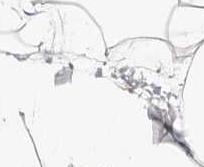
{"staining": {"intensity": "negative", "quantity": "none", "location": "none"}, "tissue": "adipose tissue", "cell_type": "Adipocytes", "image_type": "normal", "snomed": [{"axis": "morphology", "description": "Normal tissue, NOS"}, {"axis": "topography", "description": "Soft tissue"}], "caption": "A high-resolution micrograph shows immunohistochemistry staining of normal adipose tissue, which reveals no significant staining in adipocytes. (IHC, brightfield microscopy, high magnification).", "gene": "VIPAS39", "patient": {"sex": "male", "age": 72}}